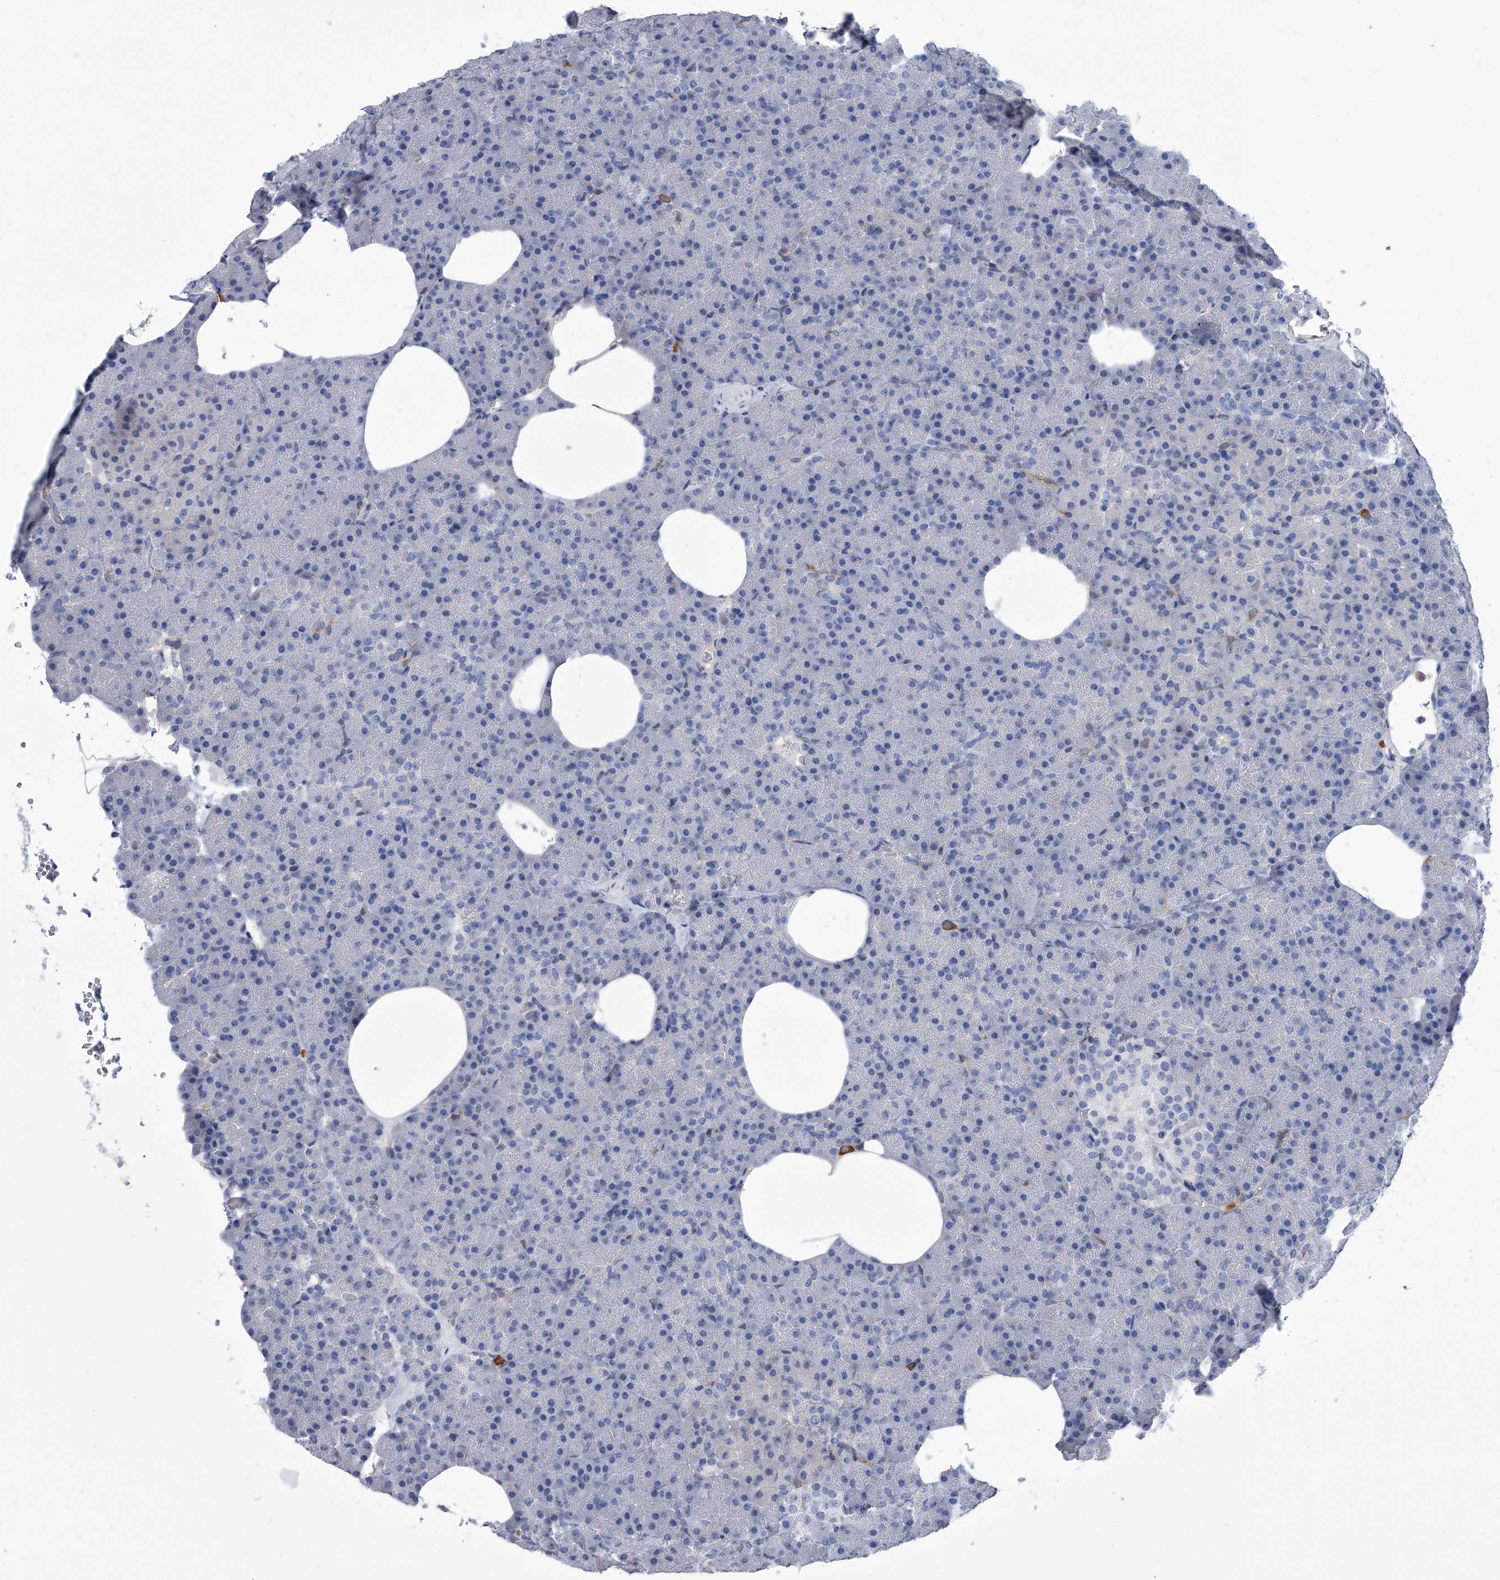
{"staining": {"intensity": "negative", "quantity": "none", "location": "none"}, "tissue": "pancreas", "cell_type": "Exocrine glandular cells", "image_type": "normal", "snomed": [{"axis": "morphology", "description": "Normal tissue, NOS"}, {"axis": "morphology", "description": "Carcinoid, malignant, NOS"}, {"axis": "topography", "description": "Pancreas"}], "caption": "There is no significant expression in exocrine glandular cells of pancreas. The staining is performed using DAB brown chromogen with nuclei counter-stained in using hematoxylin.", "gene": "SERPINB9", "patient": {"sex": "female", "age": 35}}